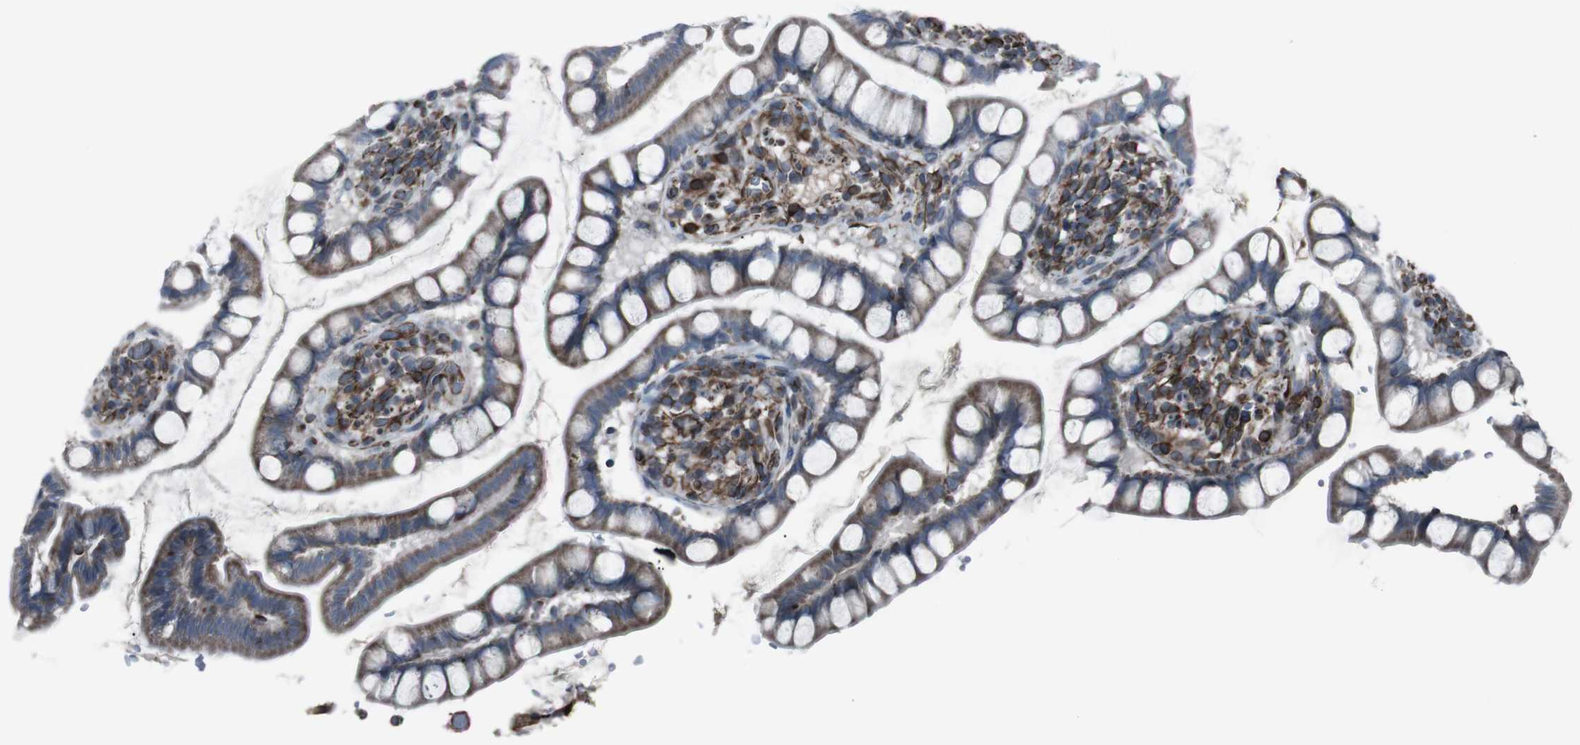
{"staining": {"intensity": "moderate", "quantity": ">75%", "location": "cytoplasmic/membranous"}, "tissue": "small intestine", "cell_type": "Glandular cells", "image_type": "normal", "snomed": [{"axis": "morphology", "description": "Normal tissue, NOS"}, {"axis": "topography", "description": "Small intestine"}], "caption": "High-magnification brightfield microscopy of normal small intestine stained with DAB (brown) and counterstained with hematoxylin (blue). glandular cells exhibit moderate cytoplasmic/membranous expression is present in about>75% of cells. The protein is stained brown, and the nuclei are stained in blue (DAB IHC with brightfield microscopy, high magnification).", "gene": "TMEM141", "patient": {"sex": "female", "age": 84}}